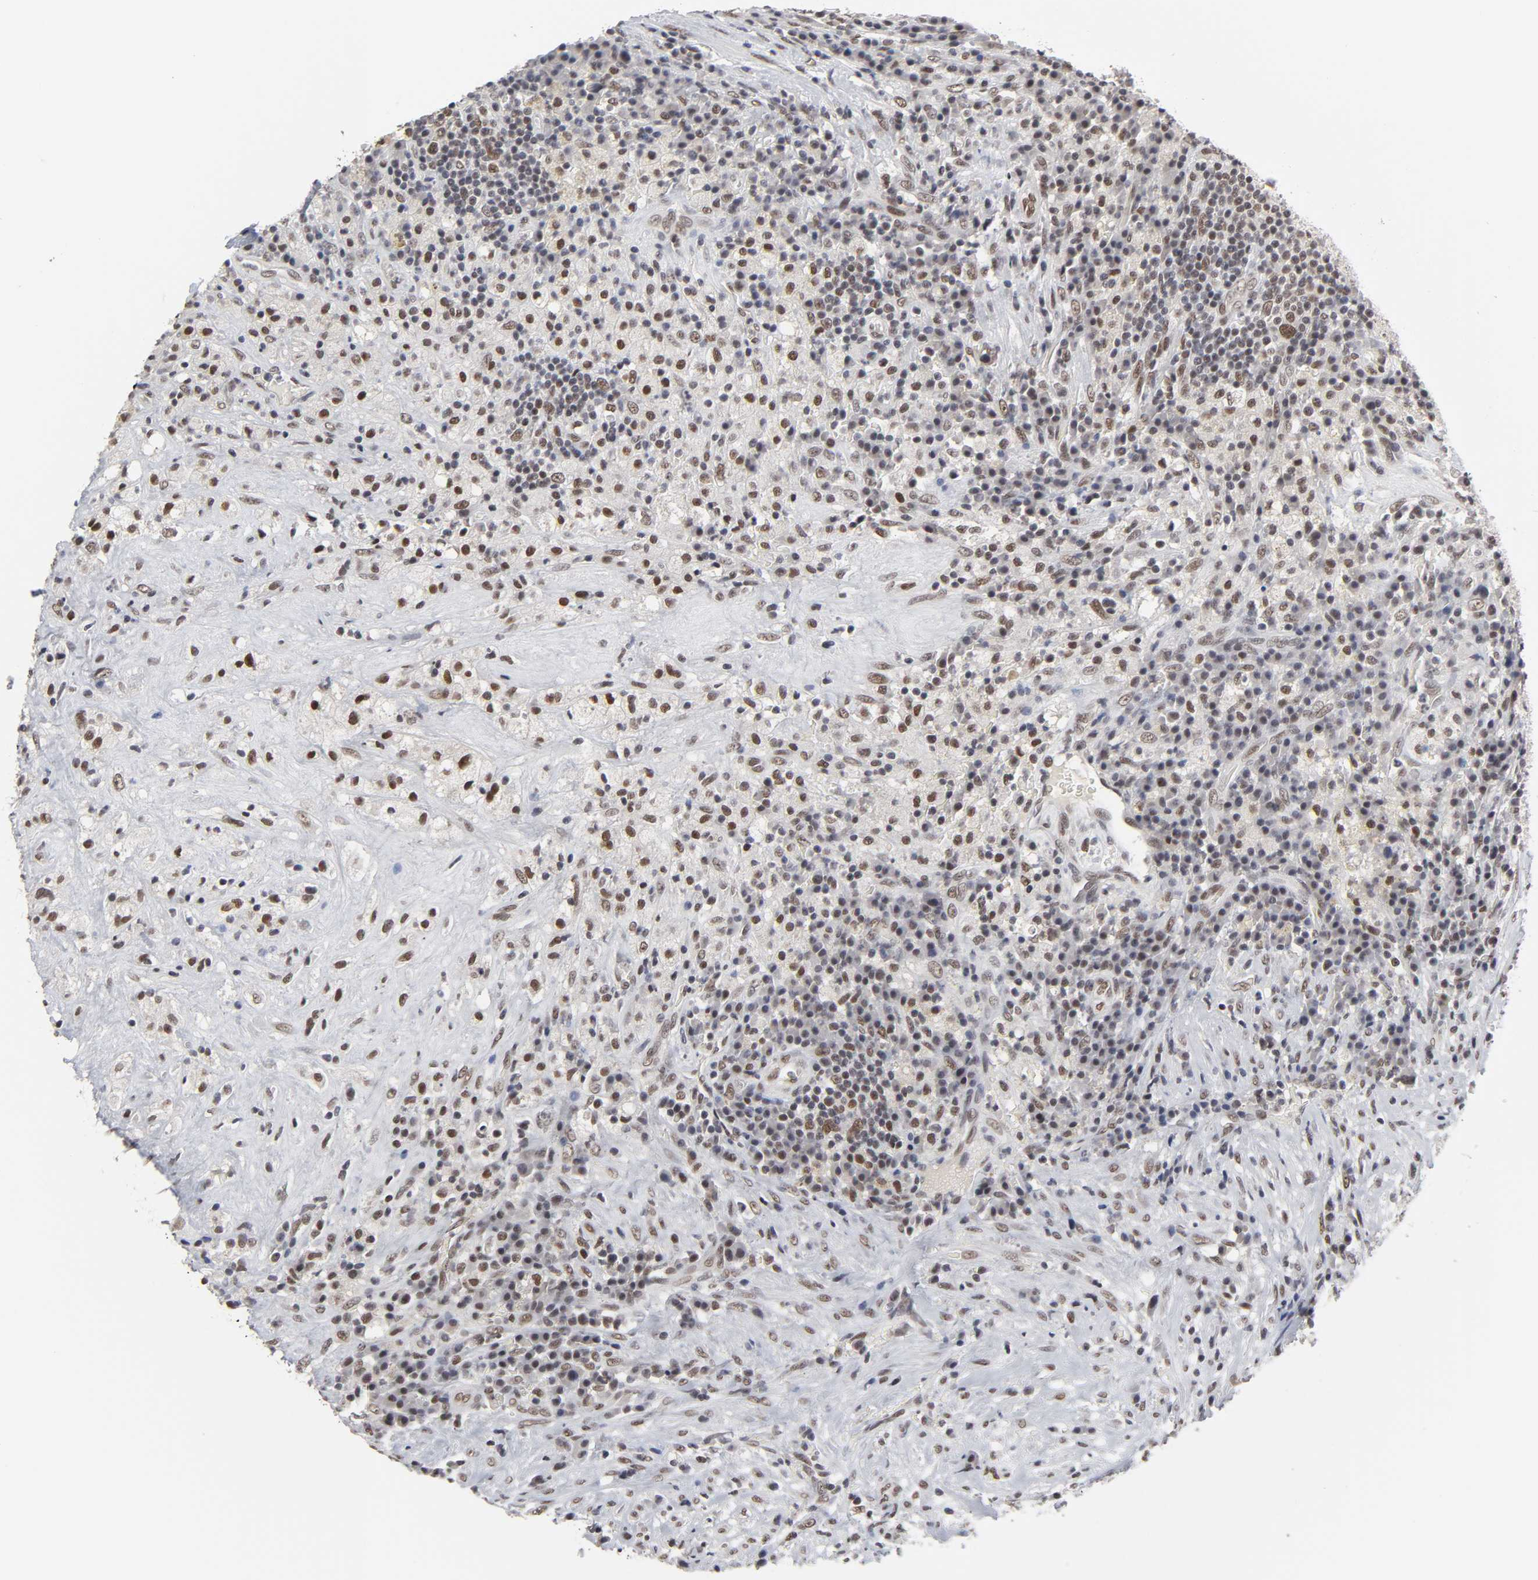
{"staining": {"intensity": "moderate", "quantity": "25%-75%", "location": "nuclear"}, "tissue": "testis cancer", "cell_type": "Tumor cells", "image_type": "cancer", "snomed": [{"axis": "morphology", "description": "Necrosis, NOS"}, {"axis": "morphology", "description": "Carcinoma, Embryonal, NOS"}, {"axis": "topography", "description": "Testis"}], "caption": "The immunohistochemical stain highlights moderate nuclear positivity in tumor cells of testis embryonal carcinoma tissue.", "gene": "TRIM33", "patient": {"sex": "male", "age": 19}}